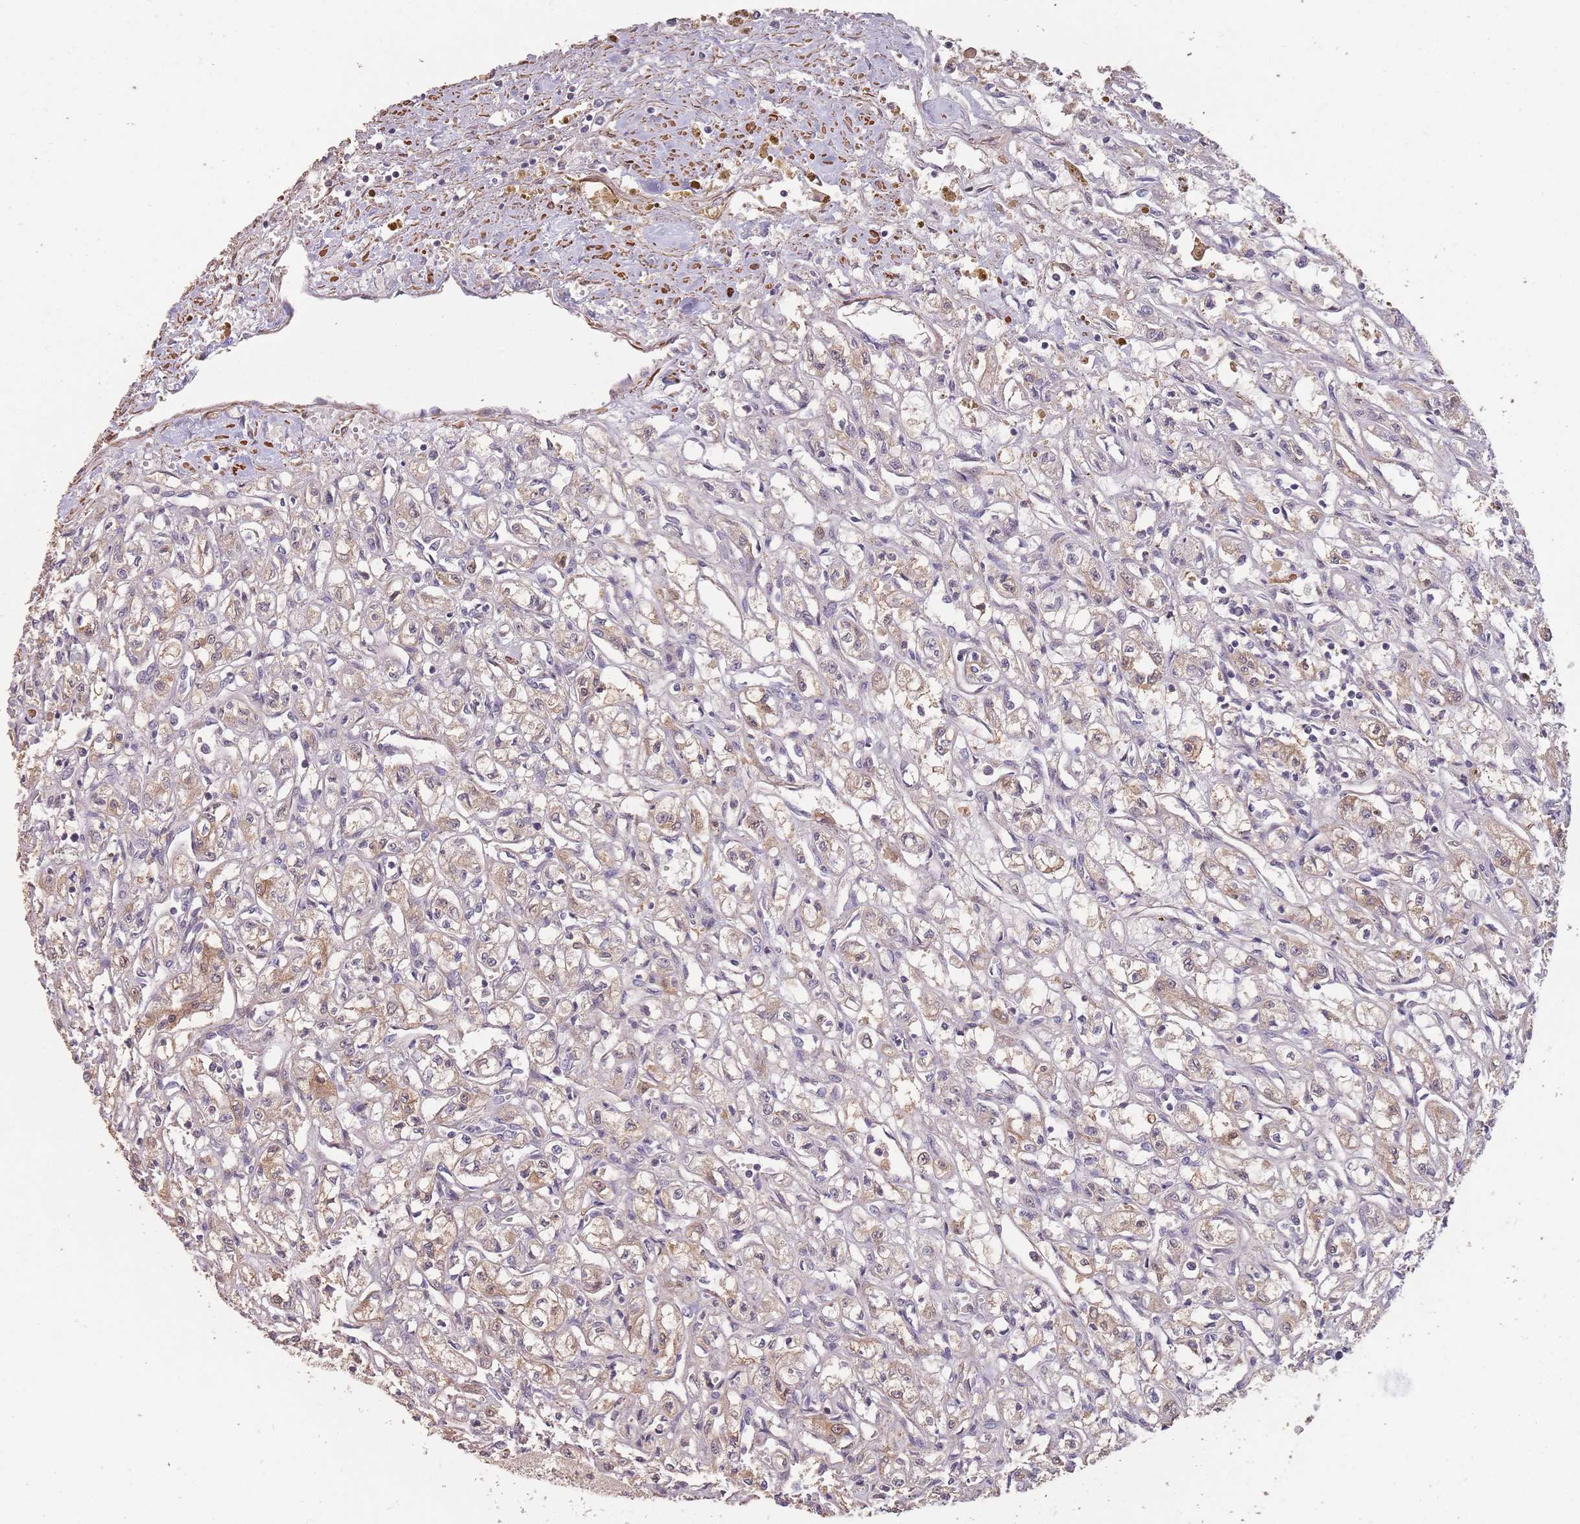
{"staining": {"intensity": "moderate", "quantity": "25%-75%", "location": "cytoplasmic/membranous"}, "tissue": "renal cancer", "cell_type": "Tumor cells", "image_type": "cancer", "snomed": [{"axis": "morphology", "description": "Adenocarcinoma, NOS"}, {"axis": "topography", "description": "Kidney"}], "caption": "Adenocarcinoma (renal) stained with a brown dye displays moderate cytoplasmic/membranous positive staining in approximately 25%-75% of tumor cells.", "gene": "NLRC4", "patient": {"sex": "male", "age": 56}}